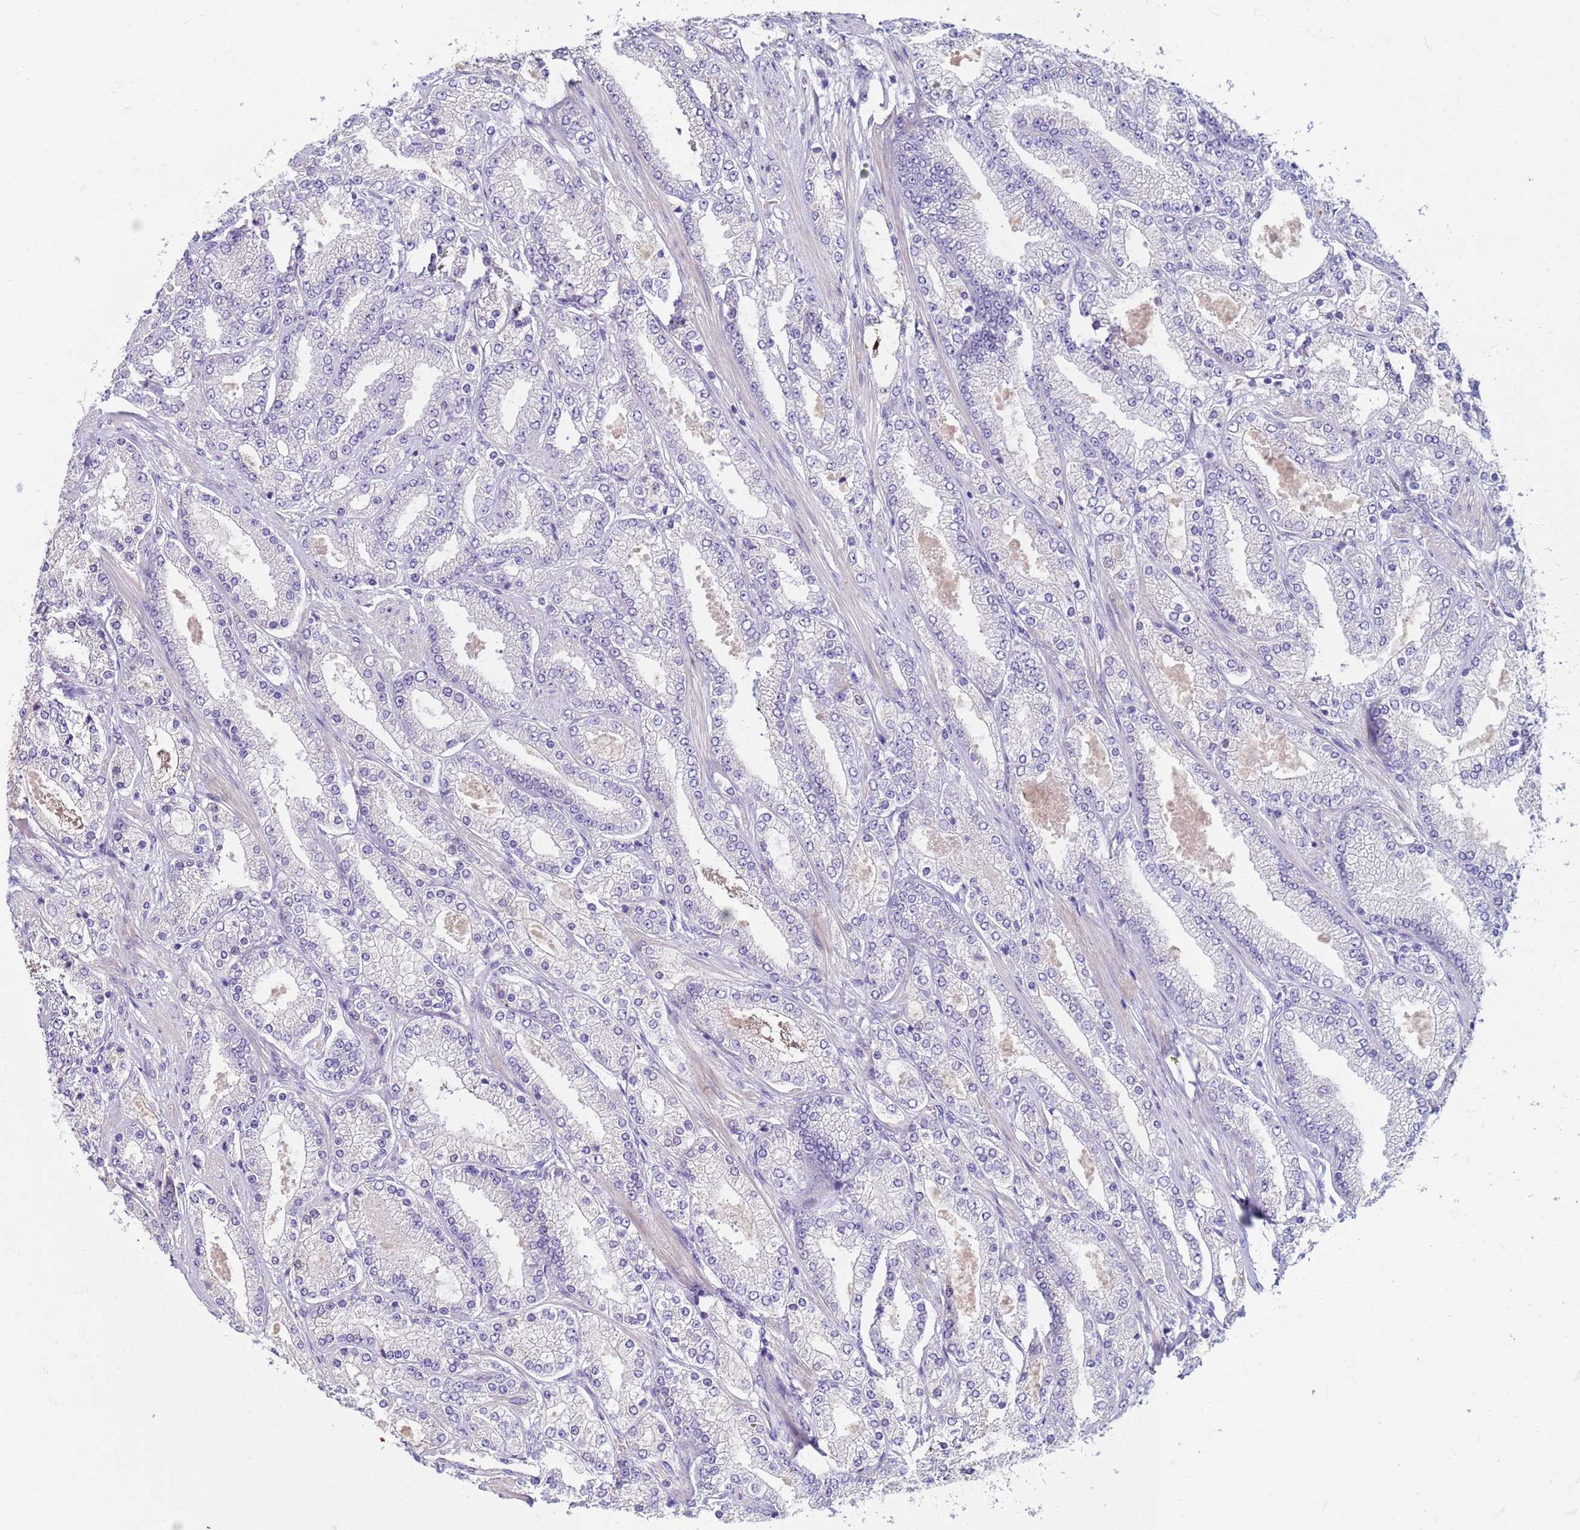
{"staining": {"intensity": "negative", "quantity": "none", "location": "none"}, "tissue": "prostate cancer", "cell_type": "Tumor cells", "image_type": "cancer", "snomed": [{"axis": "morphology", "description": "Adenocarcinoma, High grade"}, {"axis": "topography", "description": "Prostate"}], "caption": "A high-resolution micrograph shows immunohistochemistry (IHC) staining of adenocarcinoma (high-grade) (prostate), which shows no significant positivity in tumor cells. The staining is performed using DAB (3,3'-diaminobenzidine) brown chromogen with nuclei counter-stained in using hematoxylin.", "gene": "TRIM51", "patient": {"sex": "male", "age": 68}}